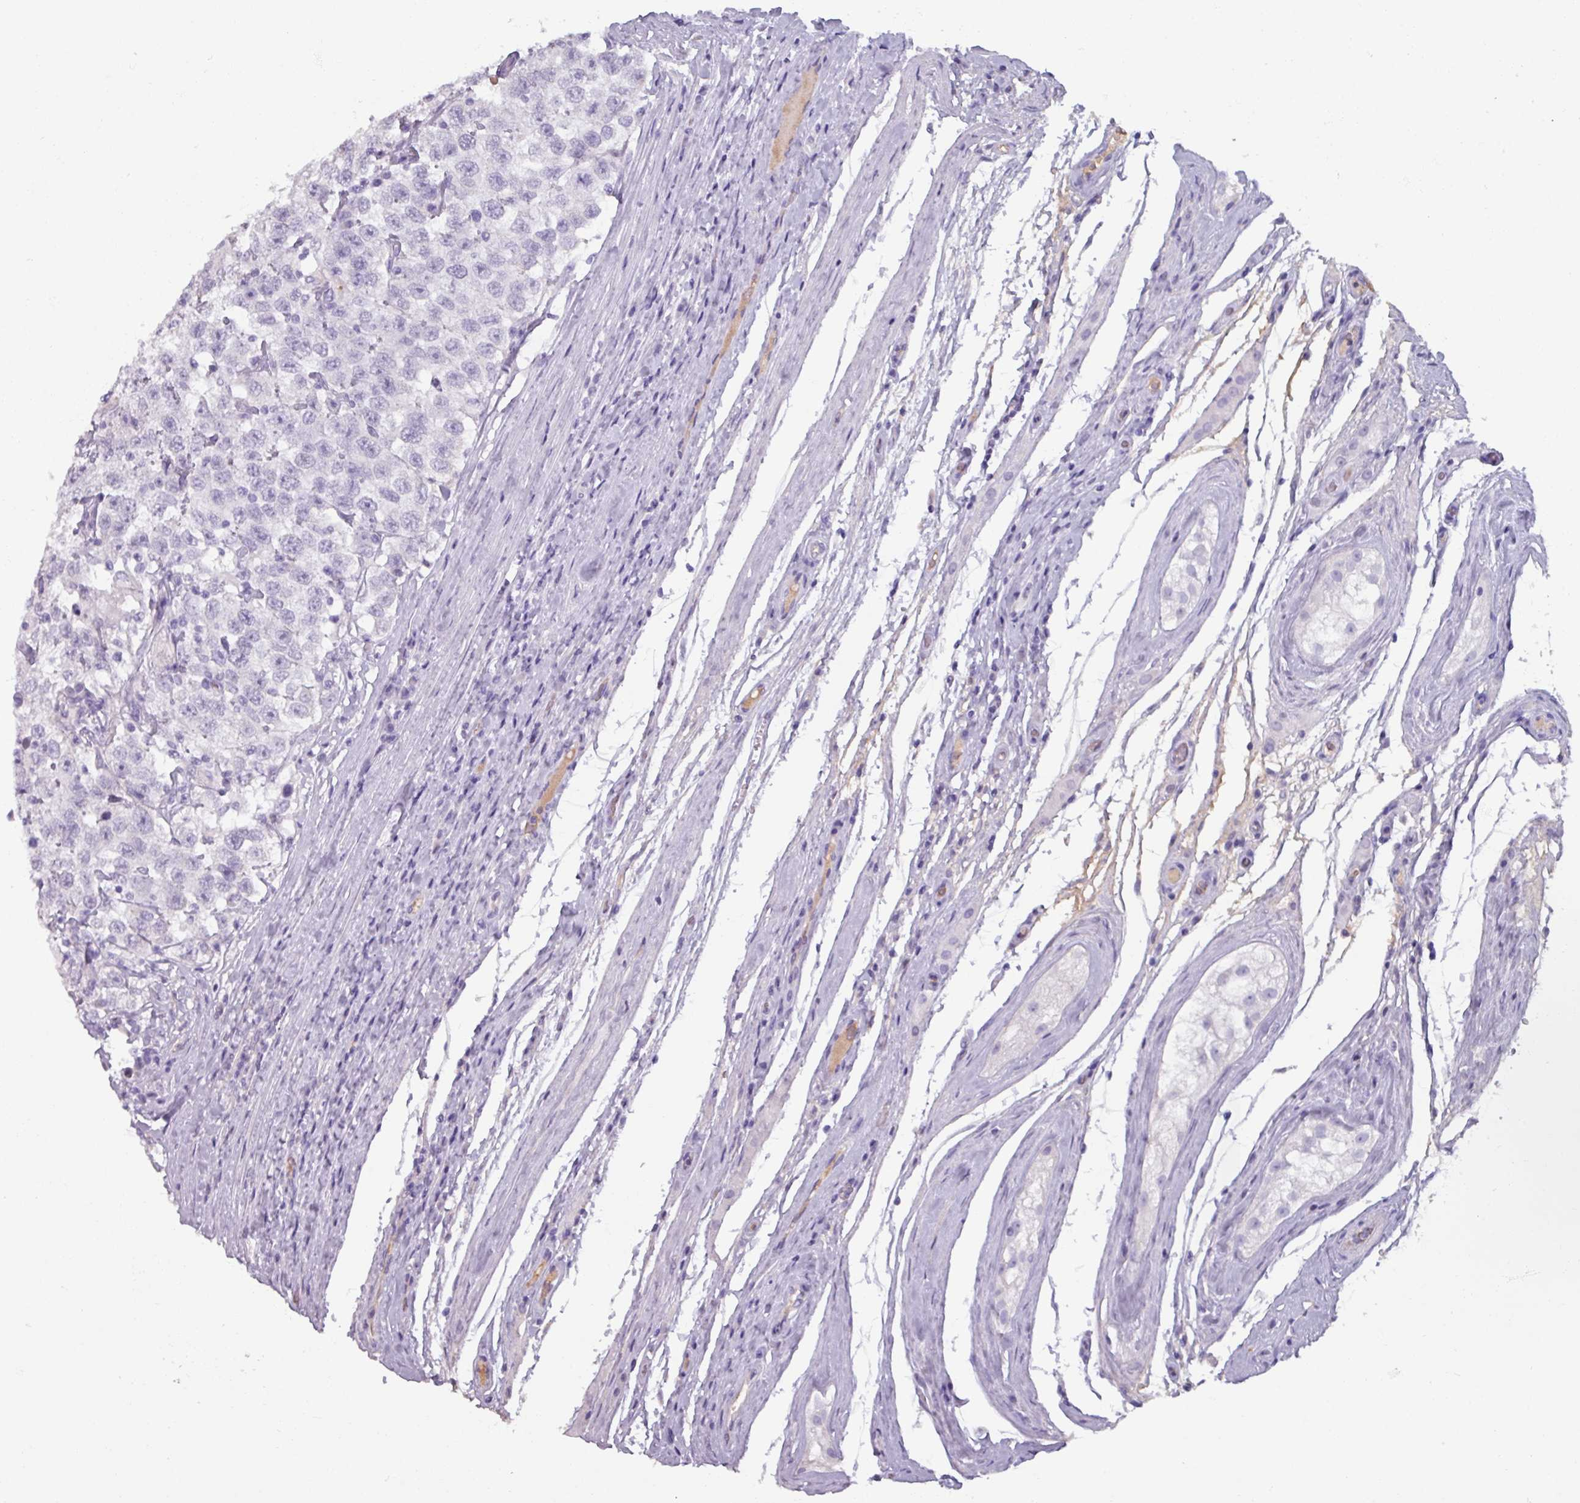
{"staining": {"intensity": "negative", "quantity": "none", "location": "none"}, "tissue": "testis cancer", "cell_type": "Tumor cells", "image_type": "cancer", "snomed": [{"axis": "morphology", "description": "Seminoma, NOS"}, {"axis": "topography", "description": "Testis"}], "caption": "Tumor cells show no significant expression in testis cancer. The staining was performed using DAB to visualize the protein expression in brown, while the nuclei were stained in blue with hematoxylin (Magnification: 20x).", "gene": "SPESP1", "patient": {"sex": "male", "age": 41}}